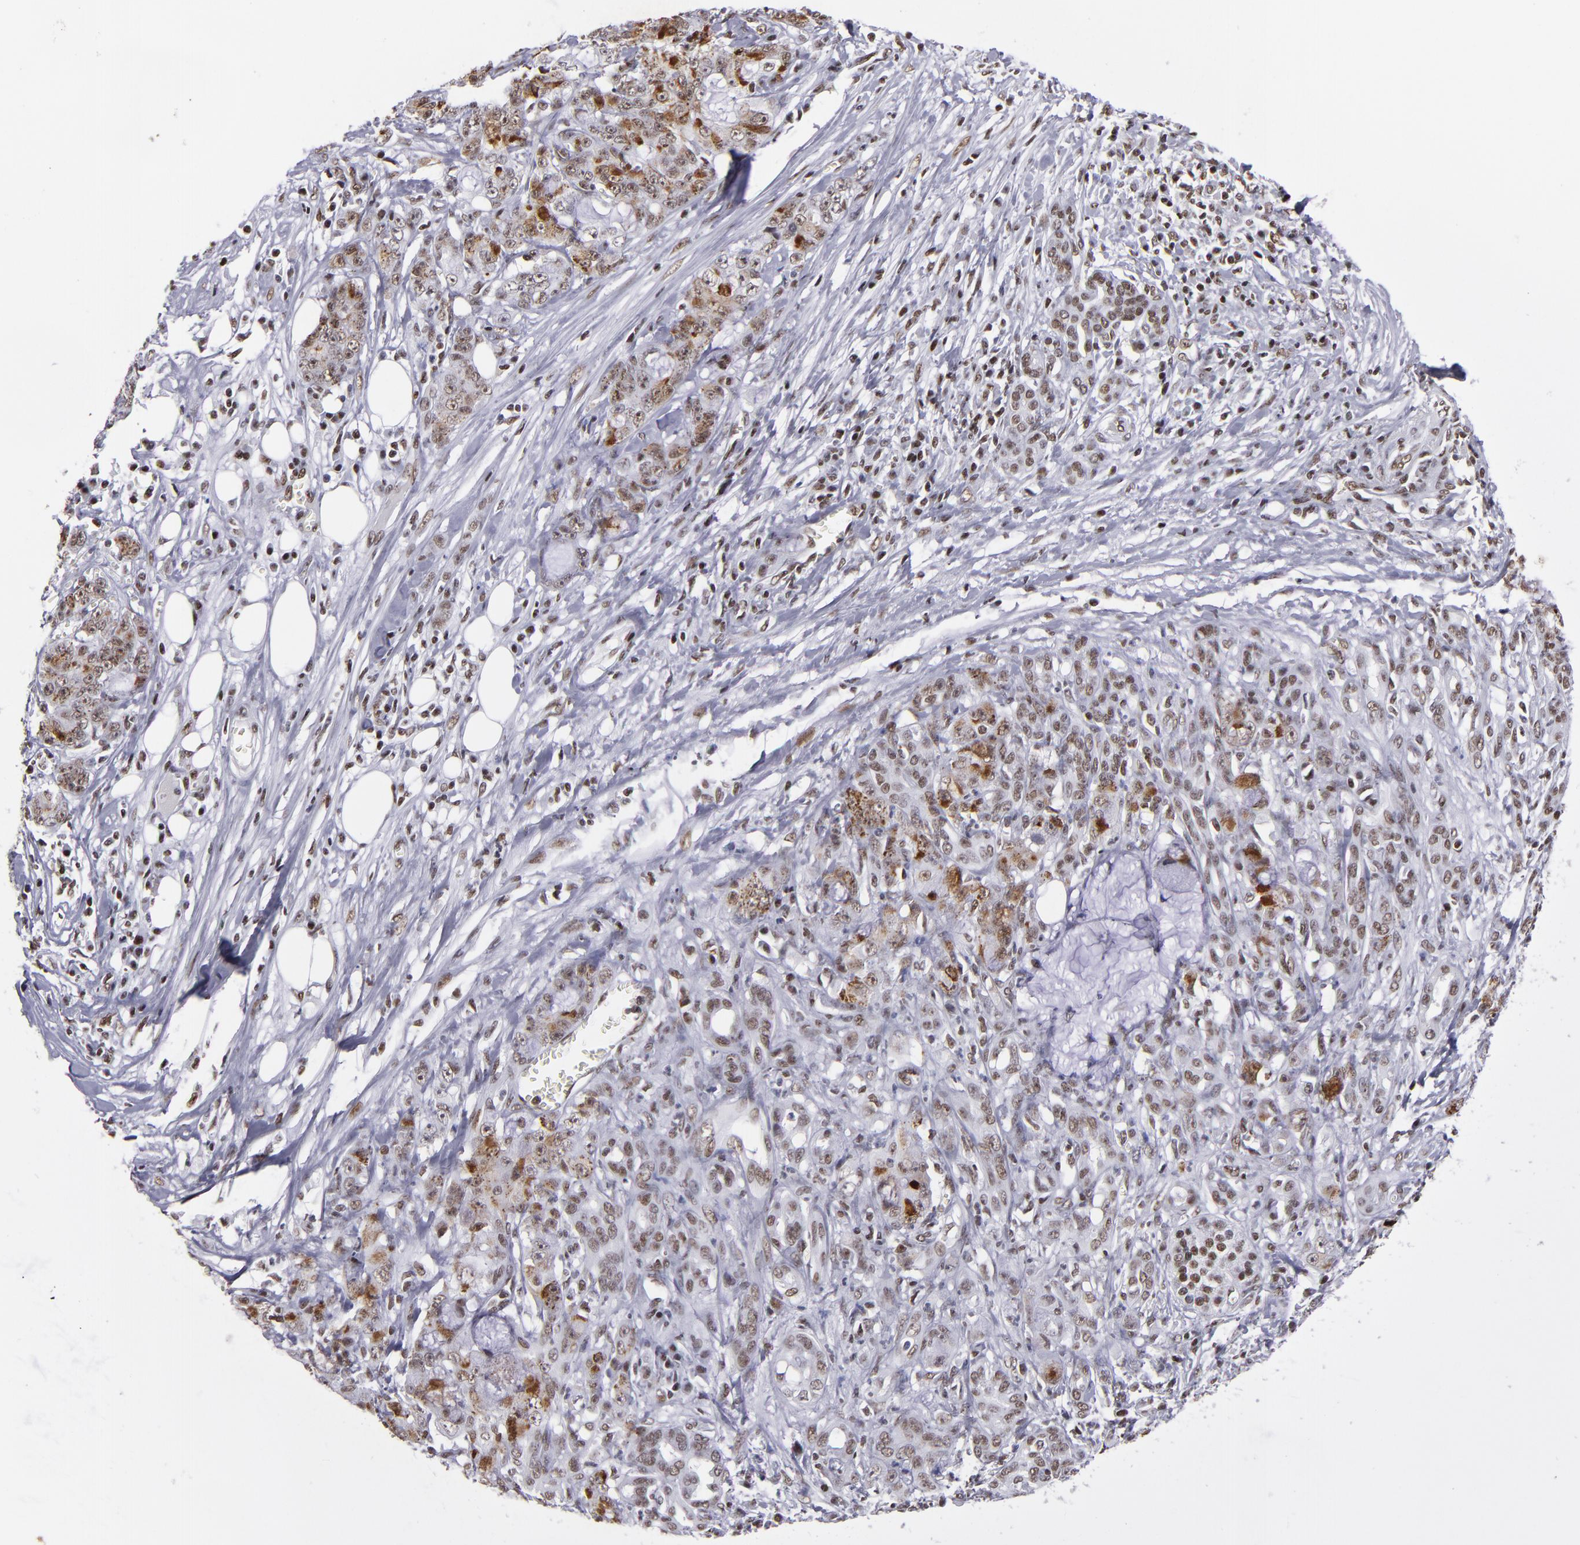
{"staining": {"intensity": "moderate", "quantity": "25%-75%", "location": "cytoplasmic/membranous,nuclear"}, "tissue": "pancreatic cancer", "cell_type": "Tumor cells", "image_type": "cancer", "snomed": [{"axis": "morphology", "description": "Adenocarcinoma, NOS"}, {"axis": "topography", "description": "Pancreas"}], "caption": "Moderate cytoplasmic/membranous and nuclear expression is seen in approximately 25%-75% of tumor cells in pancreatic cancer. The protein of interest is stained brown, and the nuclei are stained in blue (DAB (3,3'-diaminobenzidine) IHC with brightfield microscopy, high magnification).", "gene": "TERF2", "patient": {"sex": "female", "age": 73}}